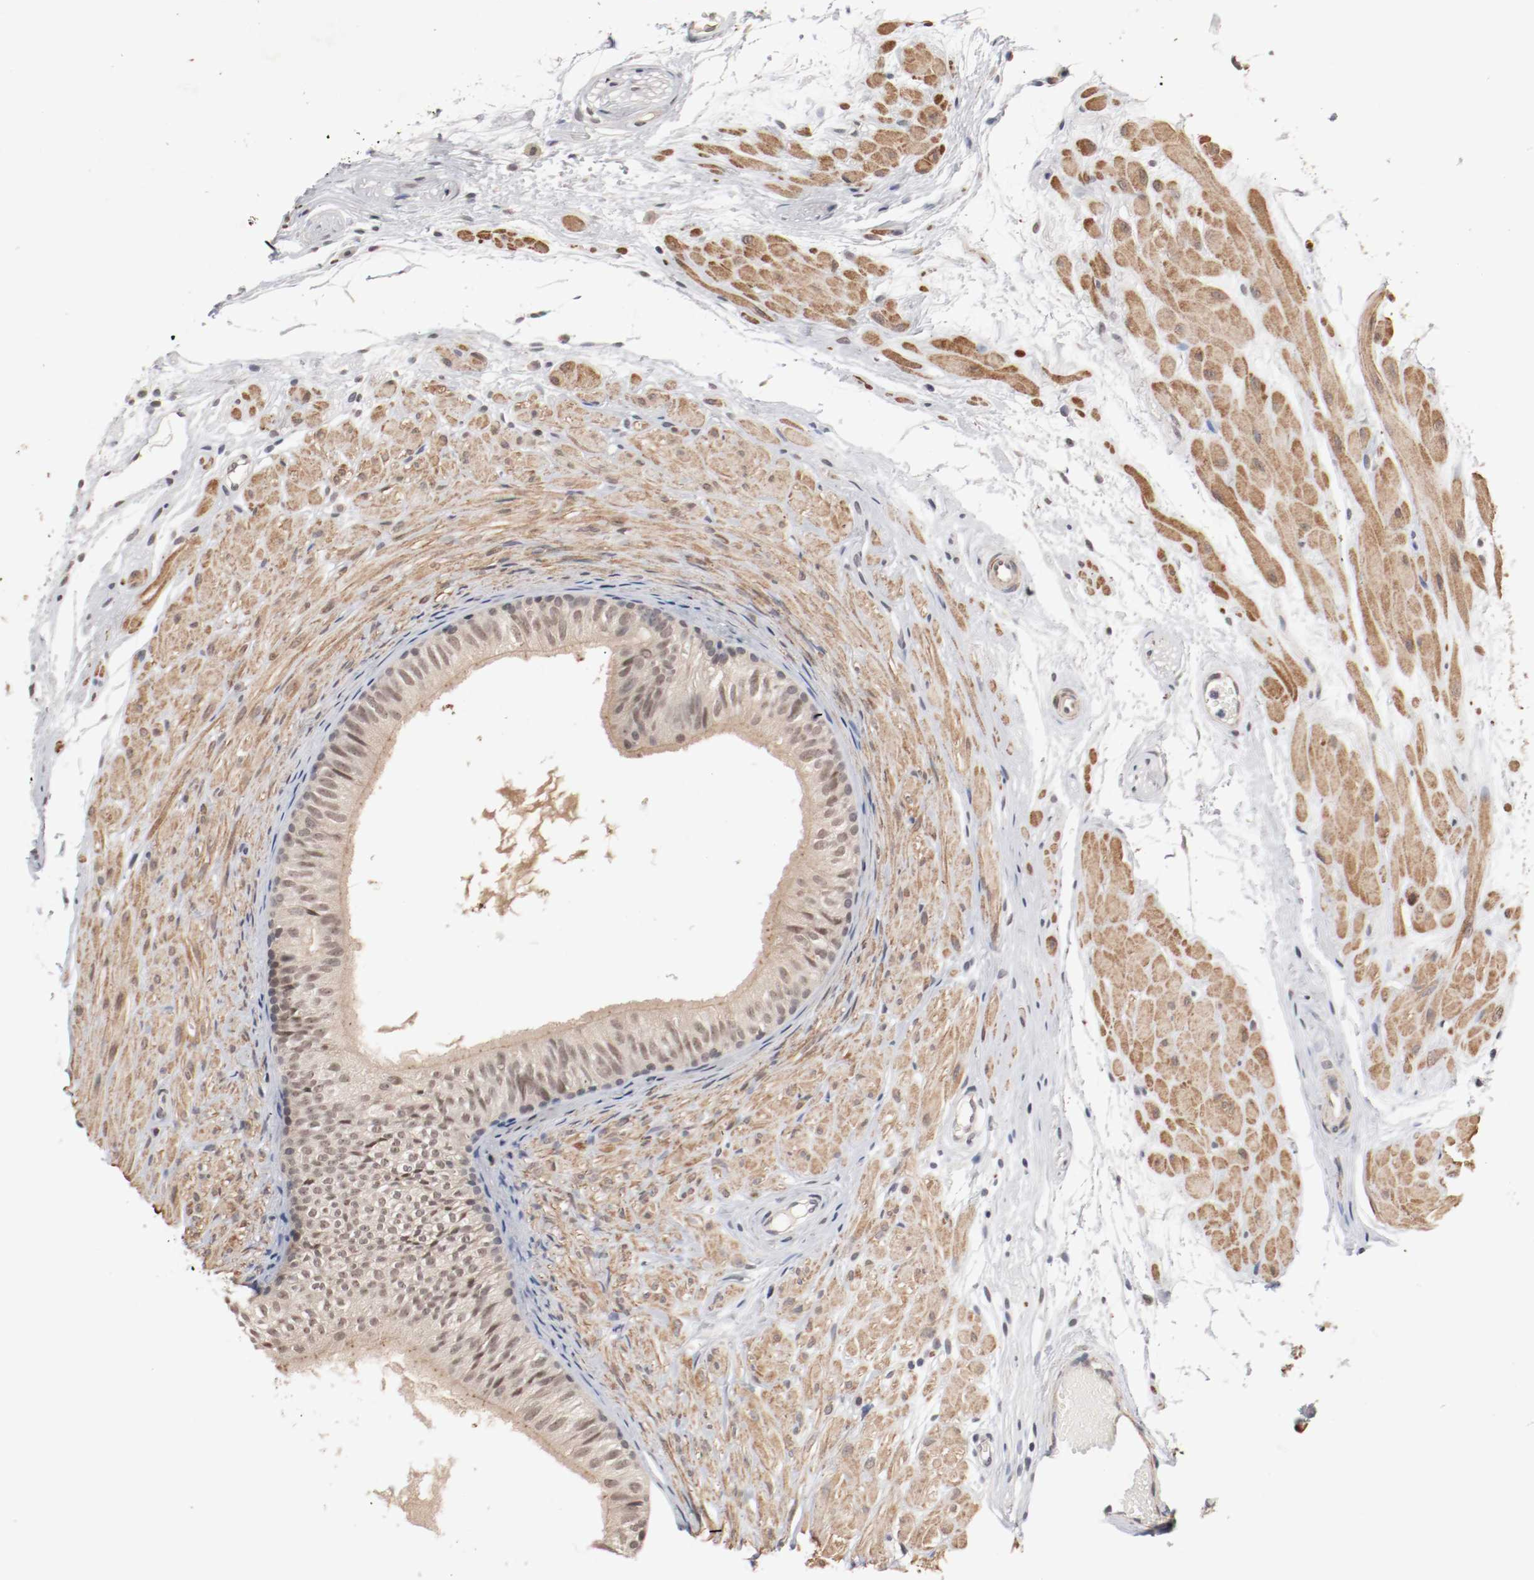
{"staining": {"intensity": "moderate", "quantity": ">75%", "location": "cytoplasmic/membranous,nuclear"}, "tissue": "epididymis", "cell_type": "Glandular cells", "image_type": "normal", "snomed": [{"axis": "morphology", "description": "Normal tissue, NOS"}, {"axis": "morphology", "description": "Atrophy, NOS"}, {"axis": "topography", "description": "Testis"}, {"axis": "topography", "description": "Epididymis"}], "caption": "Protein staining exhibits moderate cytoplasmic/membranous,nuclear expression in approximately >75% of glandular cells in unremarkable epididymis. The protein of interest is shown in brown color, while the nuclei are stained blue.", "gene": "CSNK2B", "patient": {"sex": "male", "age": 18}}